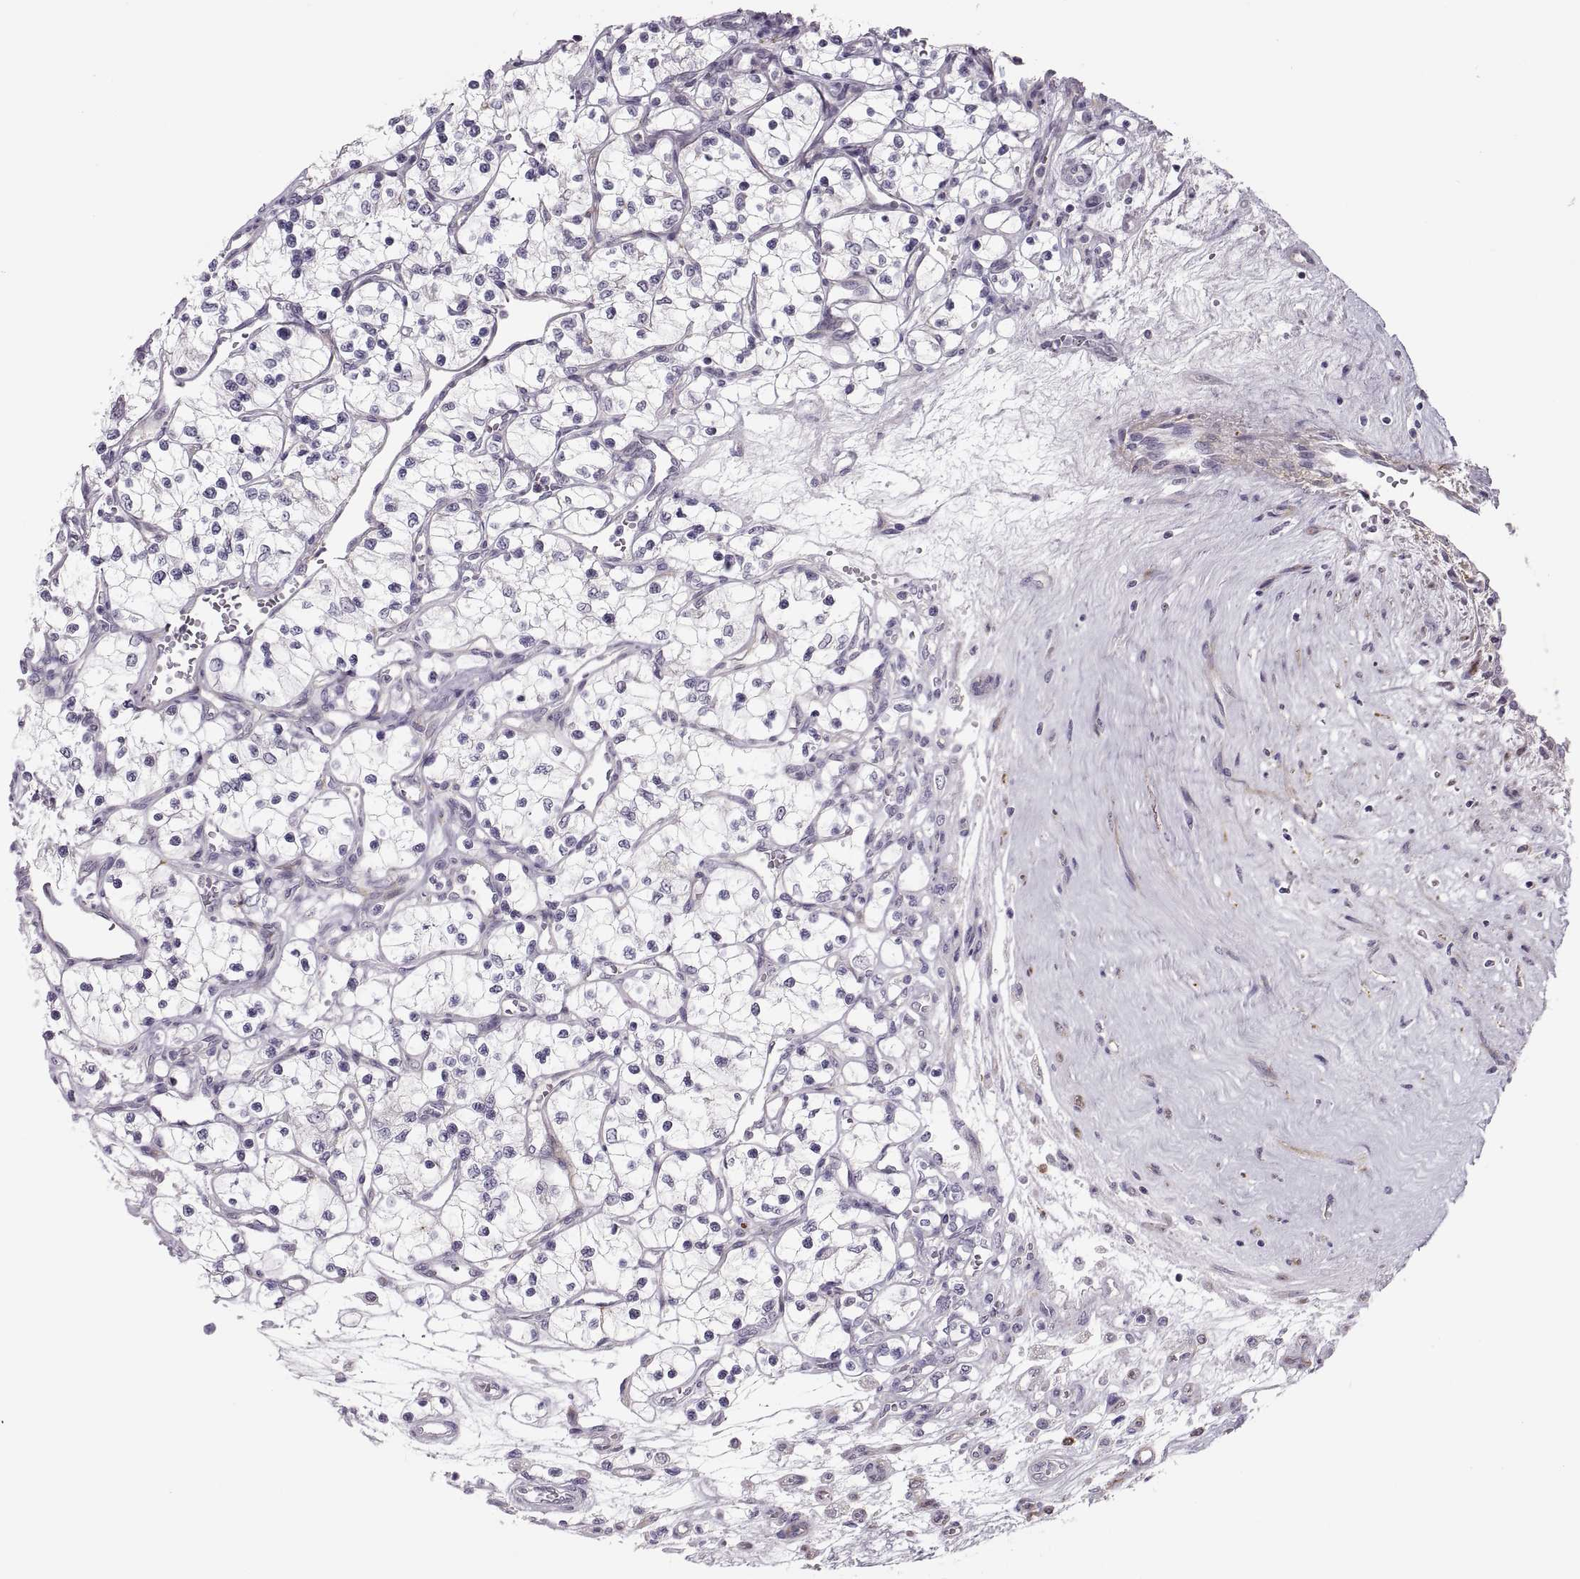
{"staining": {"intensity": "negative", "quantity": "none", "location": "none"}, "tissue": "renal cancer", "cell_type": "Tumor cells", "image_type": "cancer", "snomed": [{"axis": "morphology", "description": "Adenocarcinoma, NOS"}, {"axis": "topography", "description": "Kidney"}], "caption": "IHC image of renal cancer (adenocarcinoma) stained for a protein (brown), which shows no expression in tumor cells.", "gene": "CHCT1", "patient": {"sex": "female", "age": 69}}